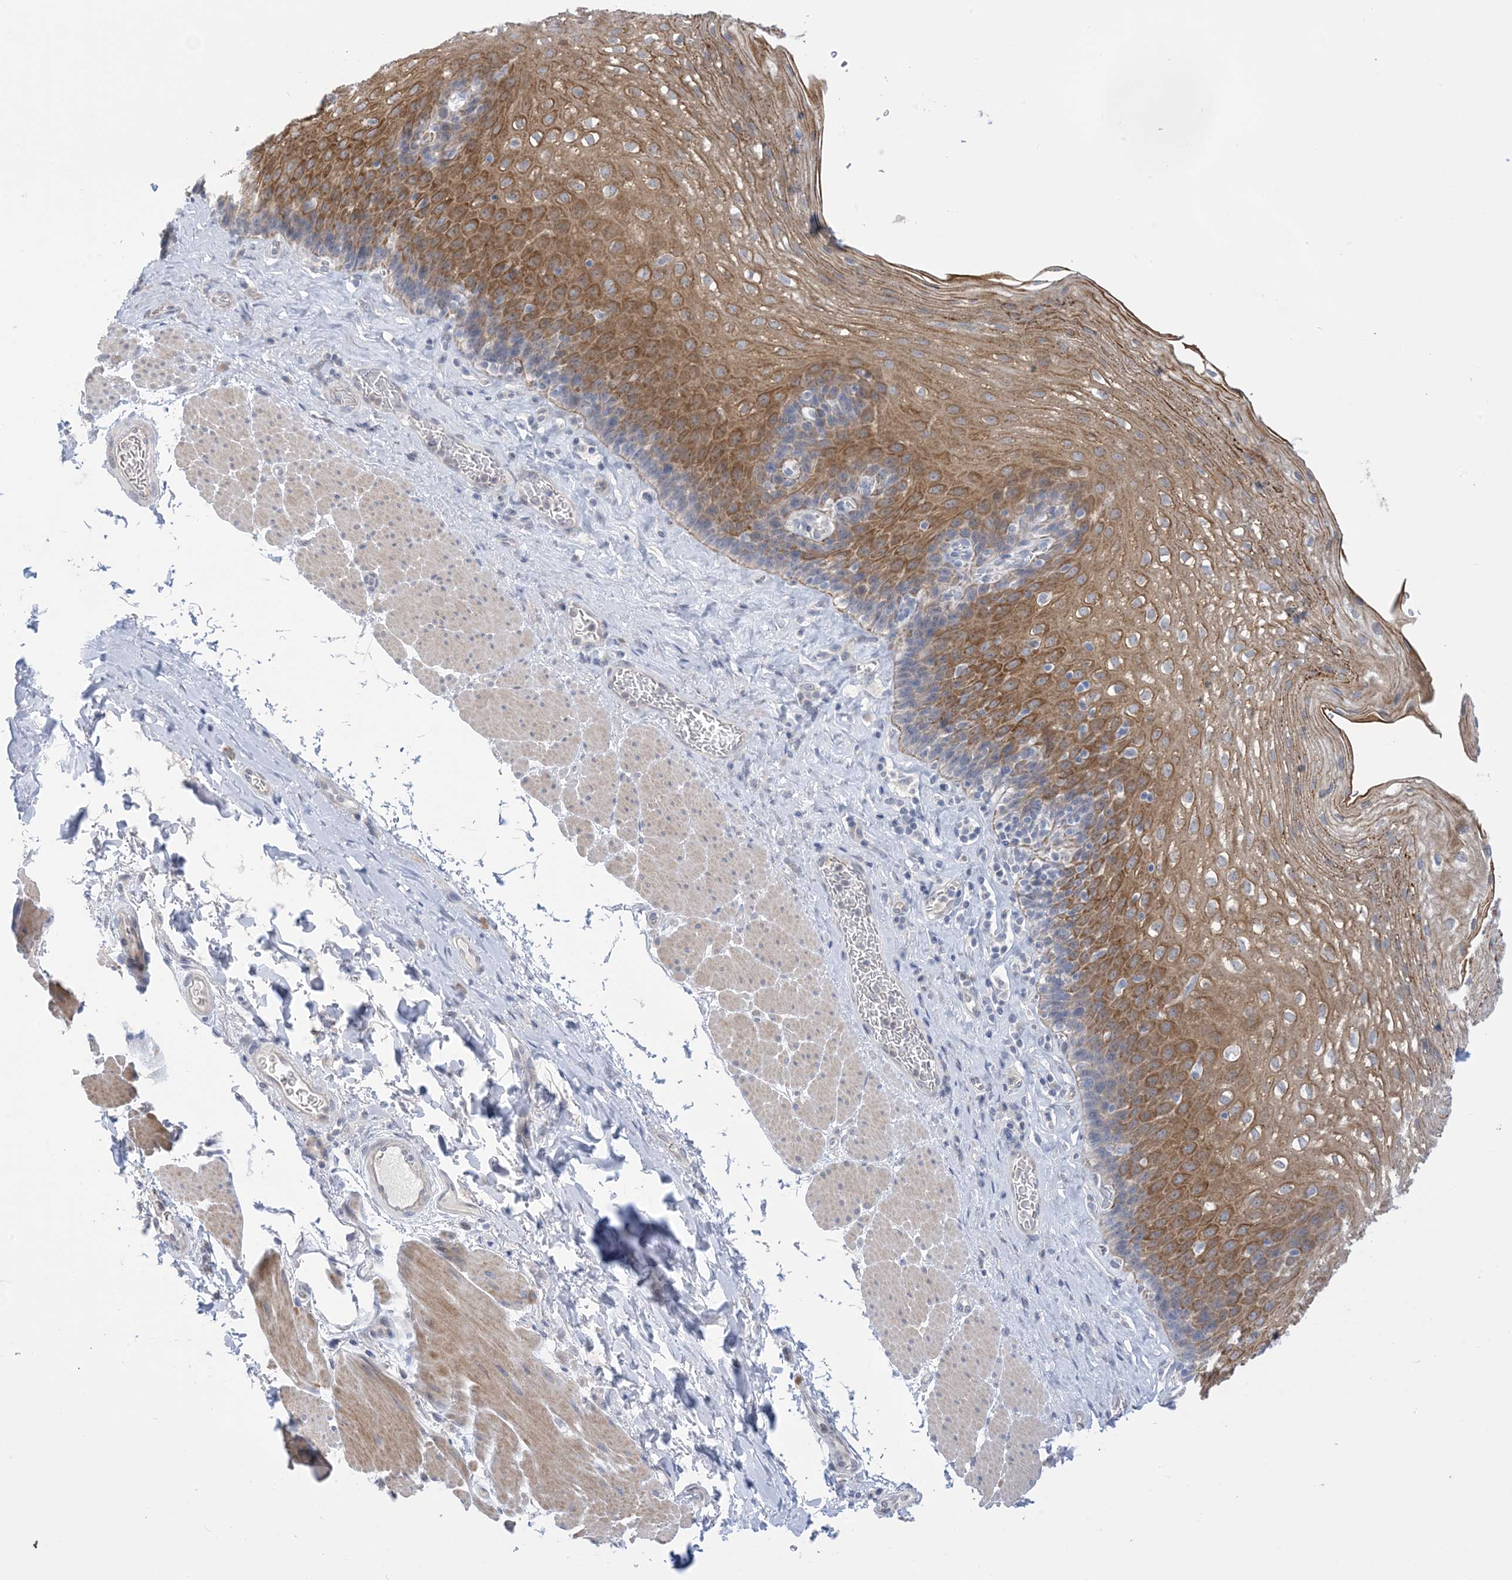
{"staining": {"intensity": "moderate", "quantity": "25%-75%", "location": "cytoplasmic/membranous"}, "tissue": "esophagus", "cell_type": "Squamous epithelial cells", "image_type": "normal", "snomed": [{"axis": "morphology", "description": "Normal tissue, NOS"}, {"axis": "topography", "description": "Esophagus"}], "caption": "This image reveals IHC staining of normal esophagus, with medium moderate cytoplasmic/membranous positivity in approximately 25%-75% of squamous epithelial cells.", "gene": "TTYH1", "patient": {"sex": "female", "age": 66}}